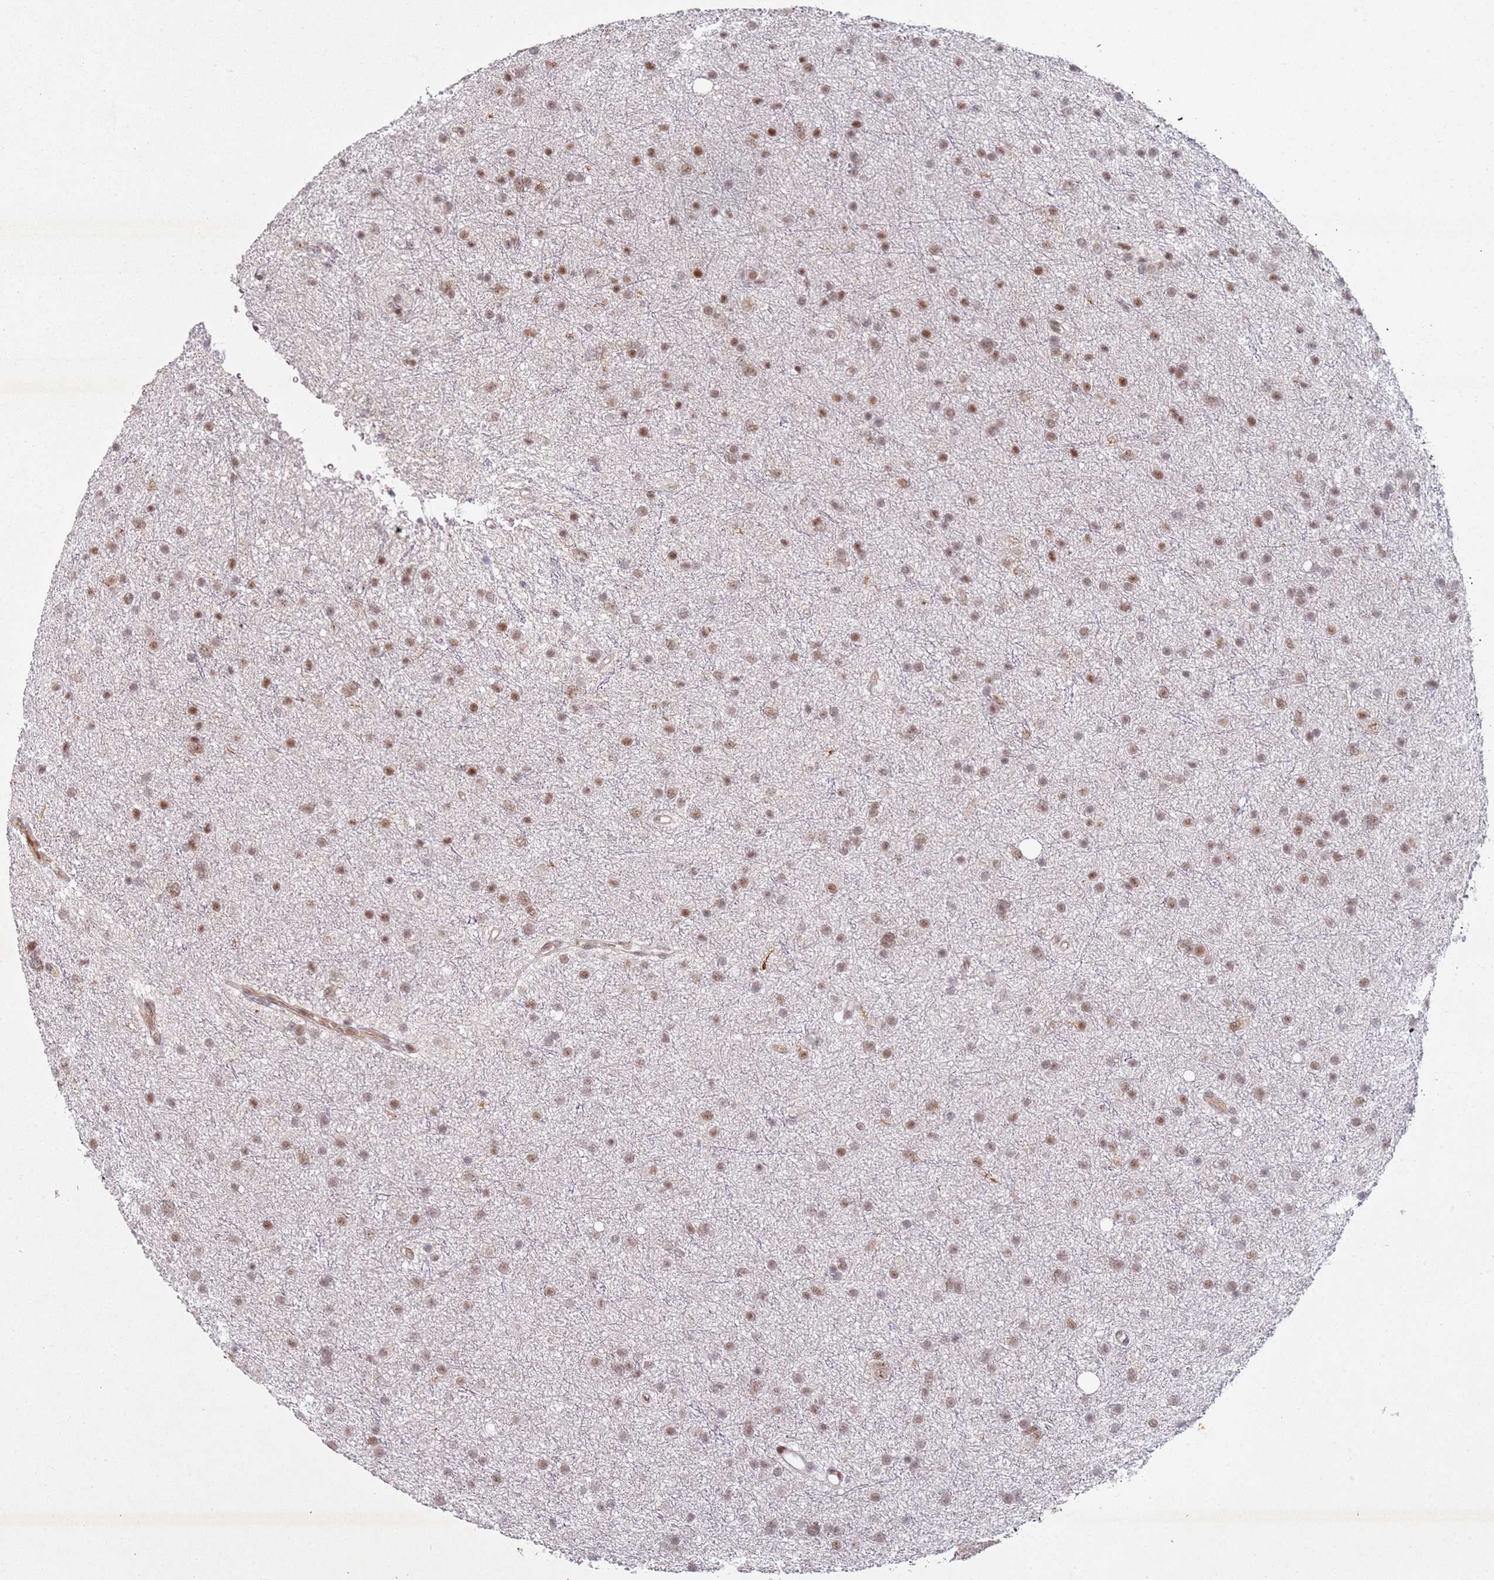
{"staining": {"intensity": "moderate", "quantity": ">75%", "location": "nuclear"}, "tissue": "glioma", "cell_type": "Tumor cells", "image_type": "cancer", "snomed": [{"axis": "morphology", "description": "Glioma, malignant, Low grade"}, {"axis": "topography", "description": "Cerebral cortex"}], "caption": "Approximately >75% of tumor cells in human malignant glioma (low-grade) demonstrate moderate nuclear protein staining as visualized by brown immunohistochemical staining.", "gene": "ATF6B", "patient": {"sex": "female", "age": 39}}